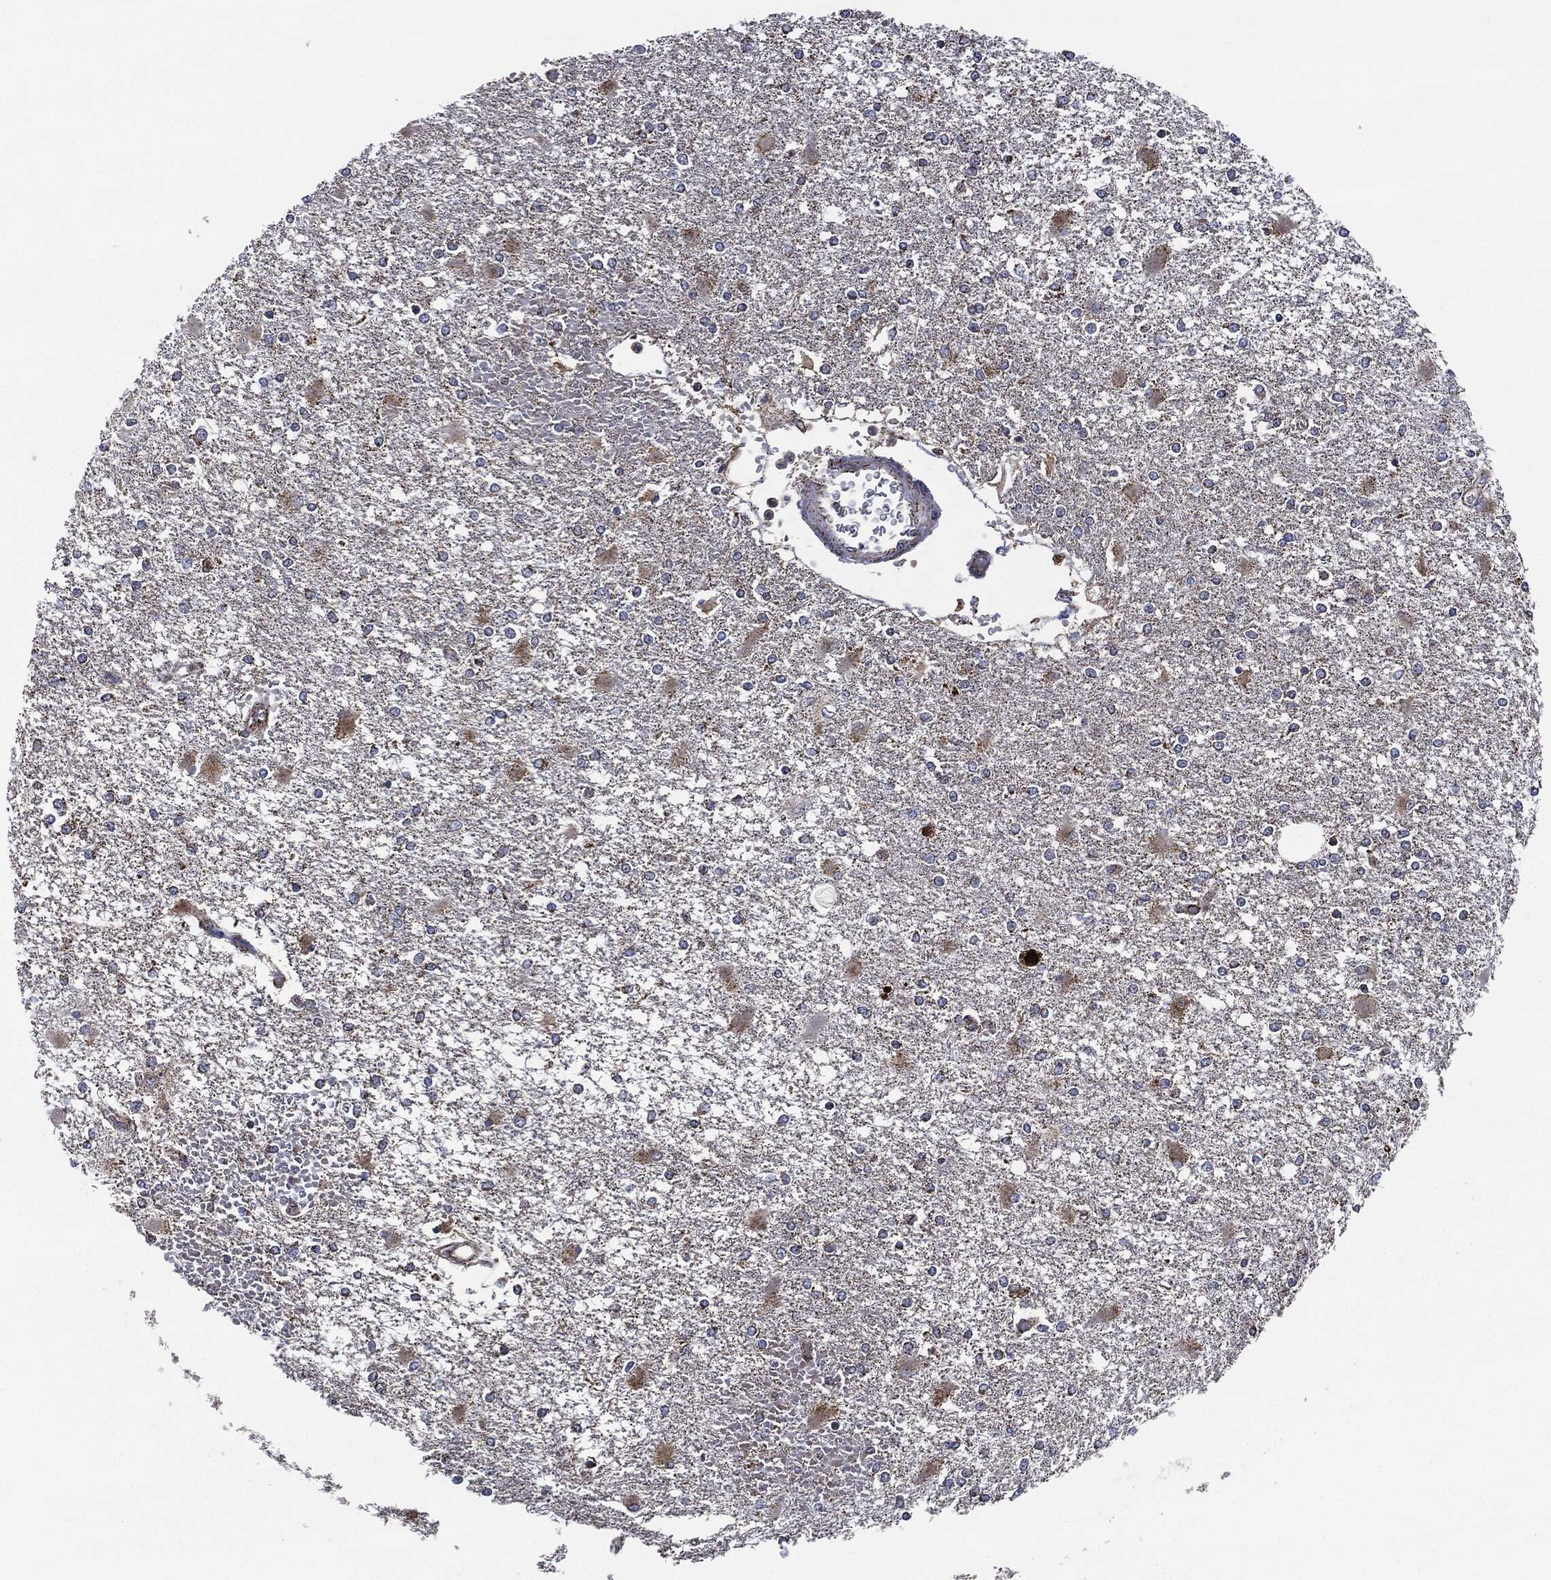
{"staining": {"intensity": "weak", "quantity": "<25%", "location": "cytoplasmic/membranous"}, "tissue": "glioma", "cell_type": "Tumor cells", "image_type": "cancer", "snomed": [{"axis": "morphology", "description": "Glioma, malignant, High grade"}, {"axis": "topography", "description": "Cerebral cortex"}], "caption": "This is a photomicrograph of IHC staining of glioma, which shows no expression in tumor cells.", "gene": "NDUFV2", "patient": {"sex": "male", "age": 79}}